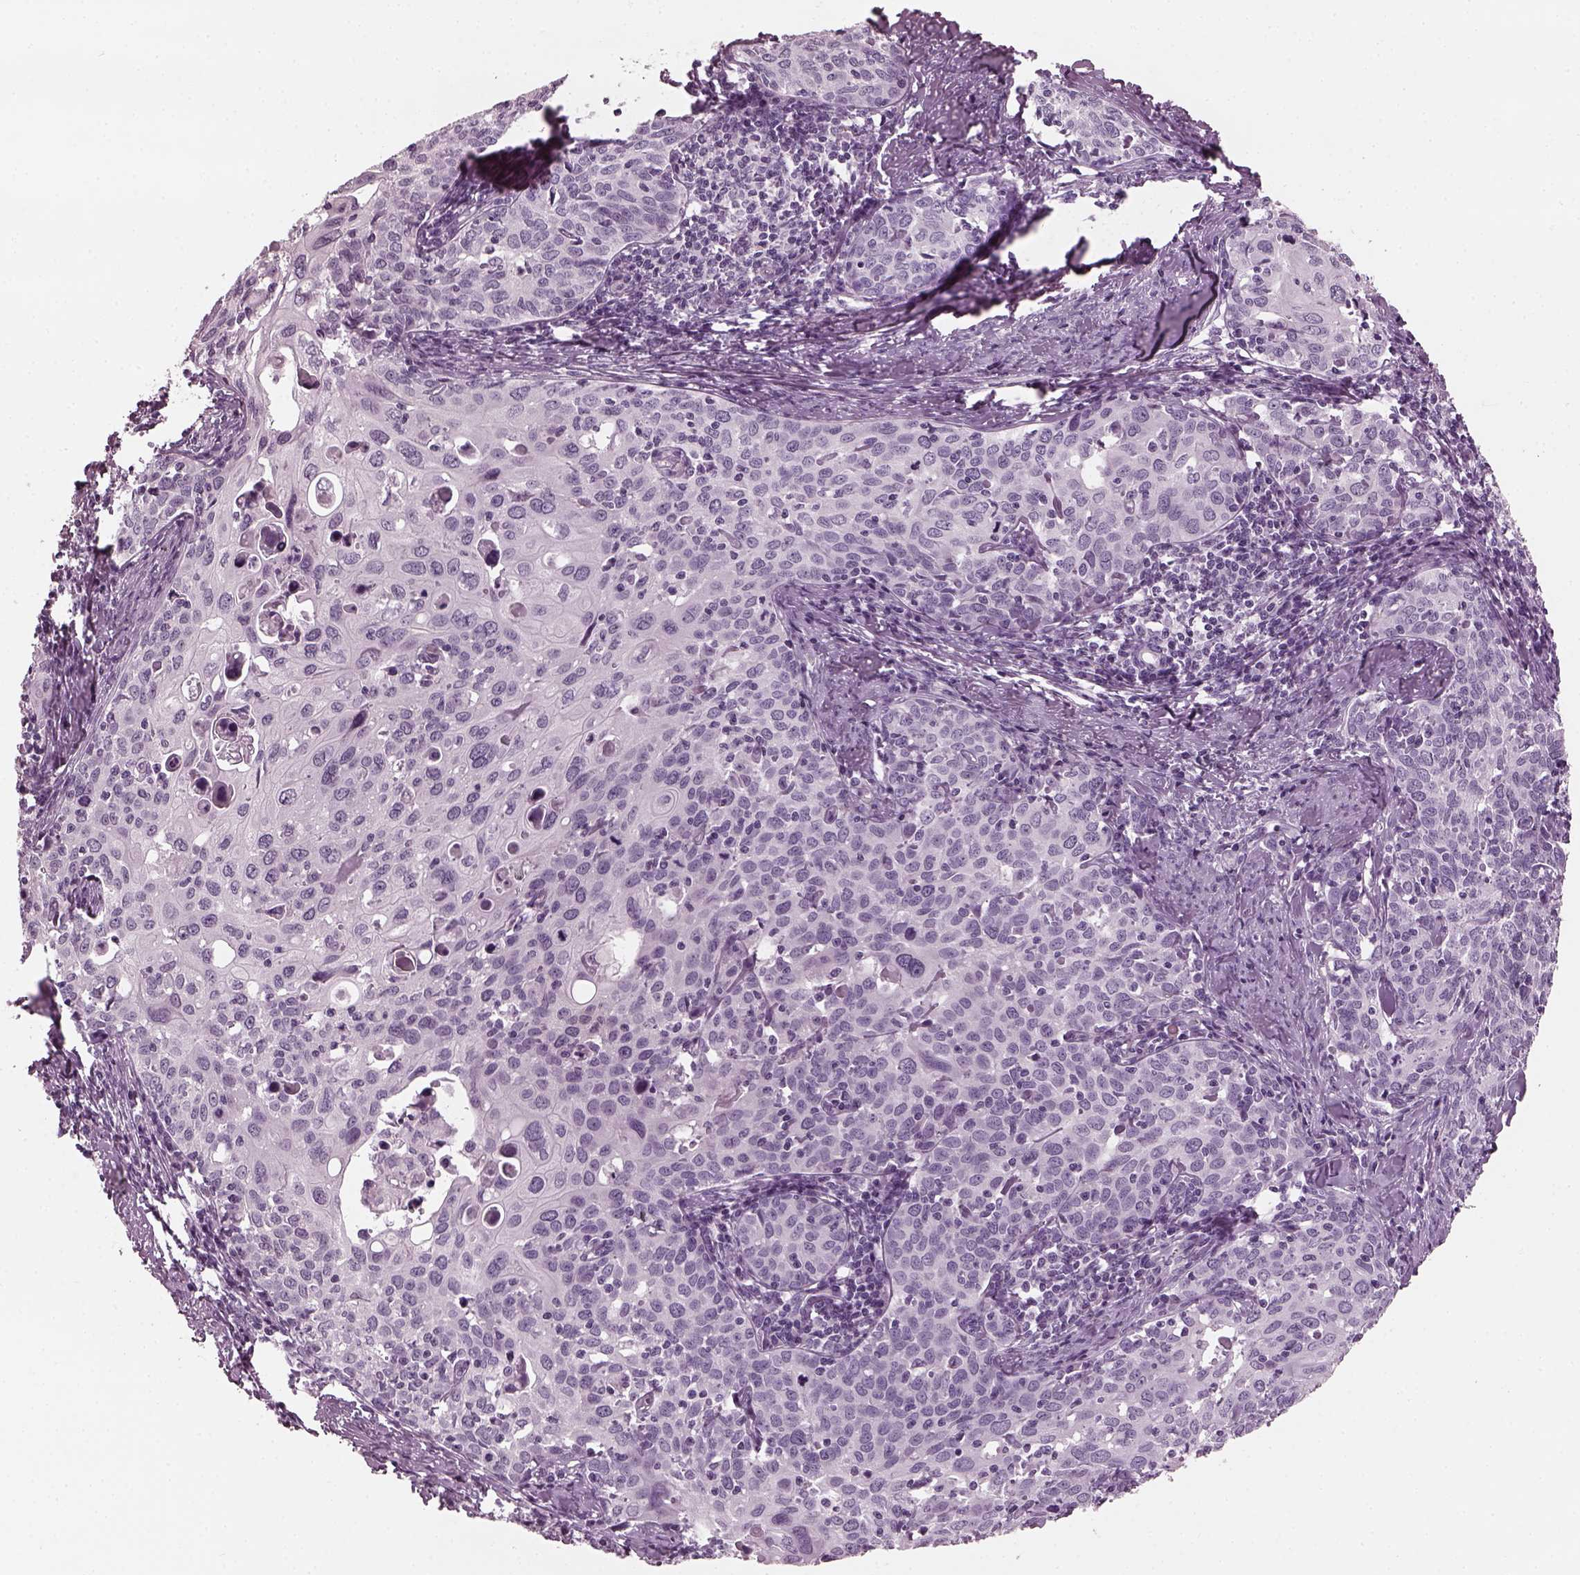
{"staining": {"intensity": "negative", "quantity": "none", "location": "none"}, "tissue": "cervical cancer", "cell_type": "Tumor cells", "image_type": "cancer", "snomed": [{"axis": "morphology", "description": "Squamous cell carcinoma, NOS"}, {"axis": "topography", "description": "Cervix"}], "caption": "Protein analysis of cervical cancer exhibits no significant staining in tumor cells.", "gene": "PDC", "patient": {"sex": "female", "age": 62}}